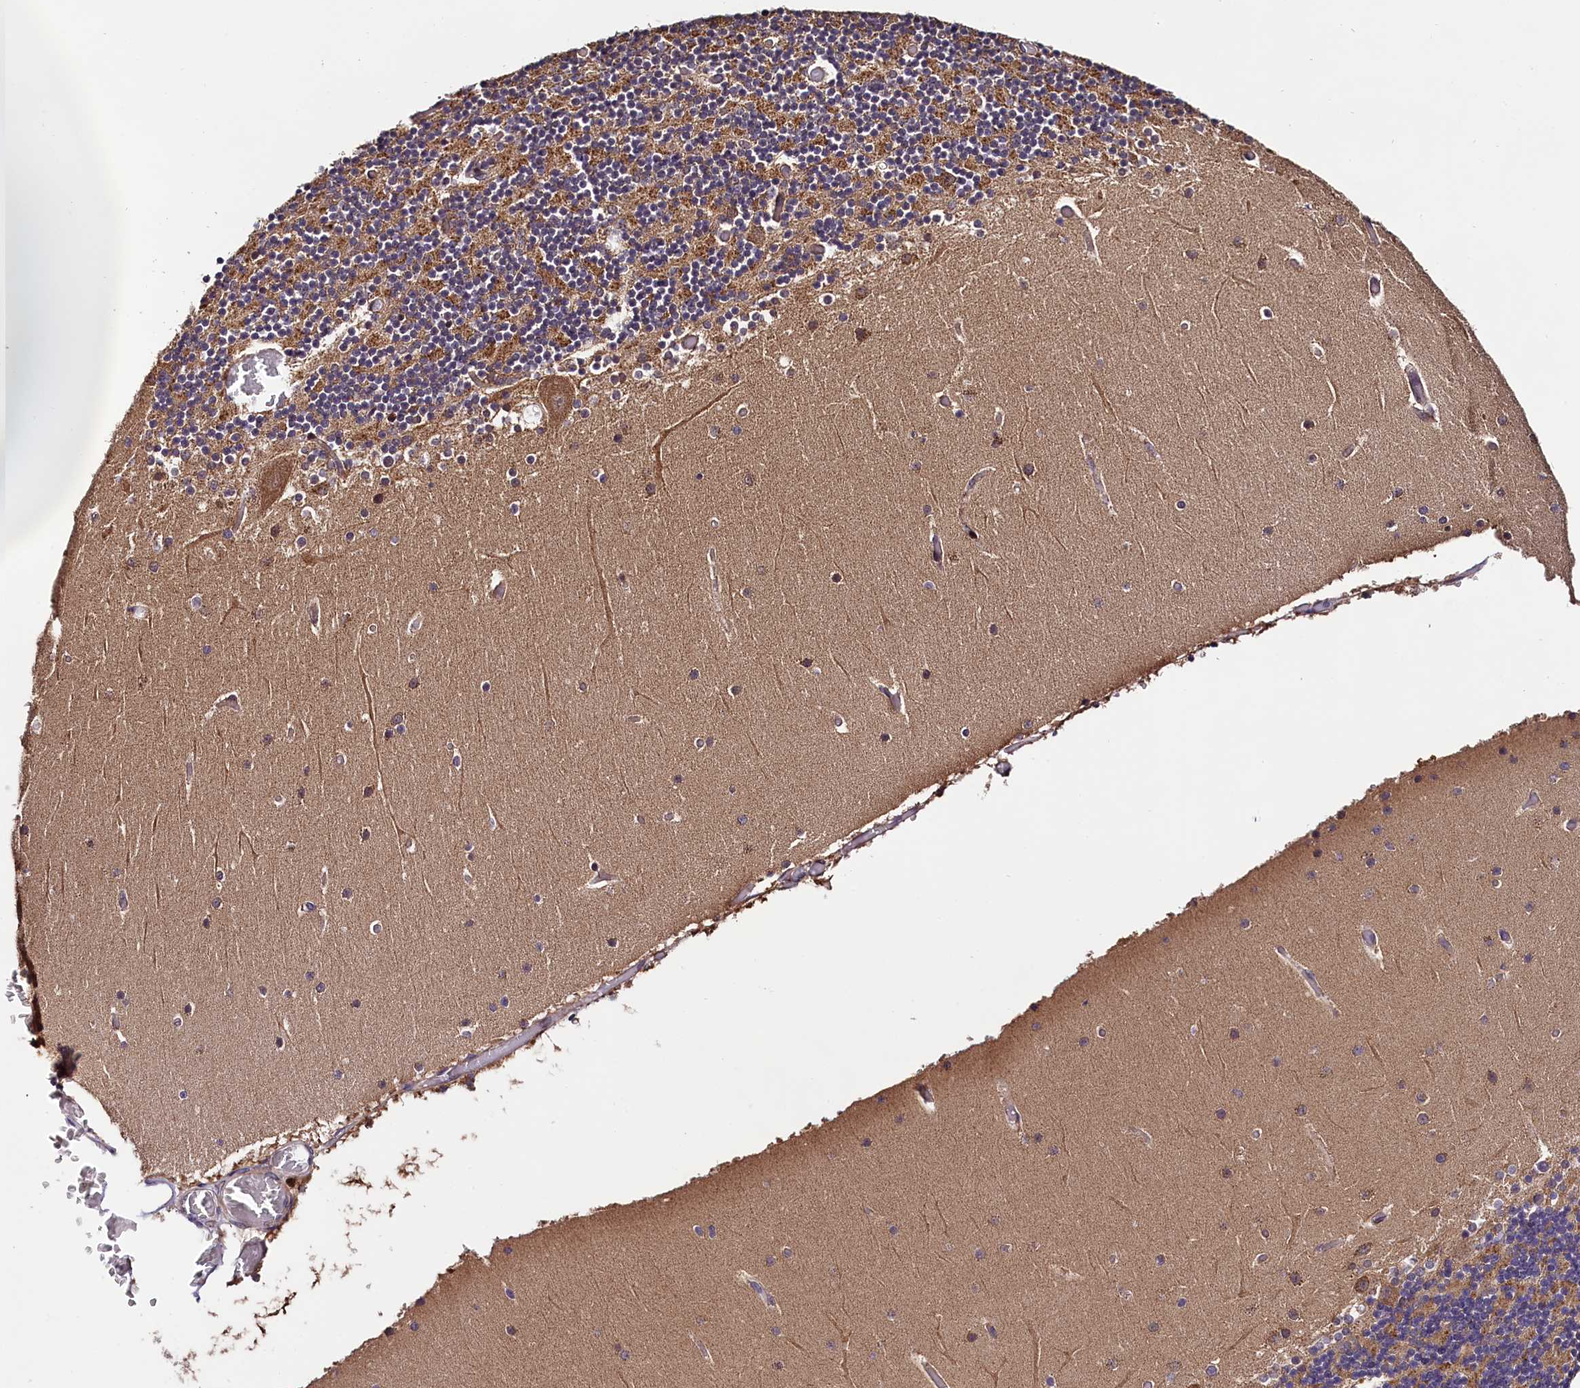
{"staining": {"intensity": "moderate", "quantity": "25%-75%", "location": "cytoplasmic/membranous"}, "tissue": "cerebellum", "cell_type": "Cells in granular layer", "image_type": "normal", "snomed": [{"axis": "morphology", "description": "Normal tissue, NOS"}, {"axis": "topography", "description": "Cerebellum"}], "caption": "This micrograph exhibits immunohistochemistry staining of unremarkable human cerebellum, with medium moderate cytoplasmic/membranous positivity in about 25%-75% of cells in granular layer.", "gene": "DOHH", "patient": {"sex": "female", "age": 28}}